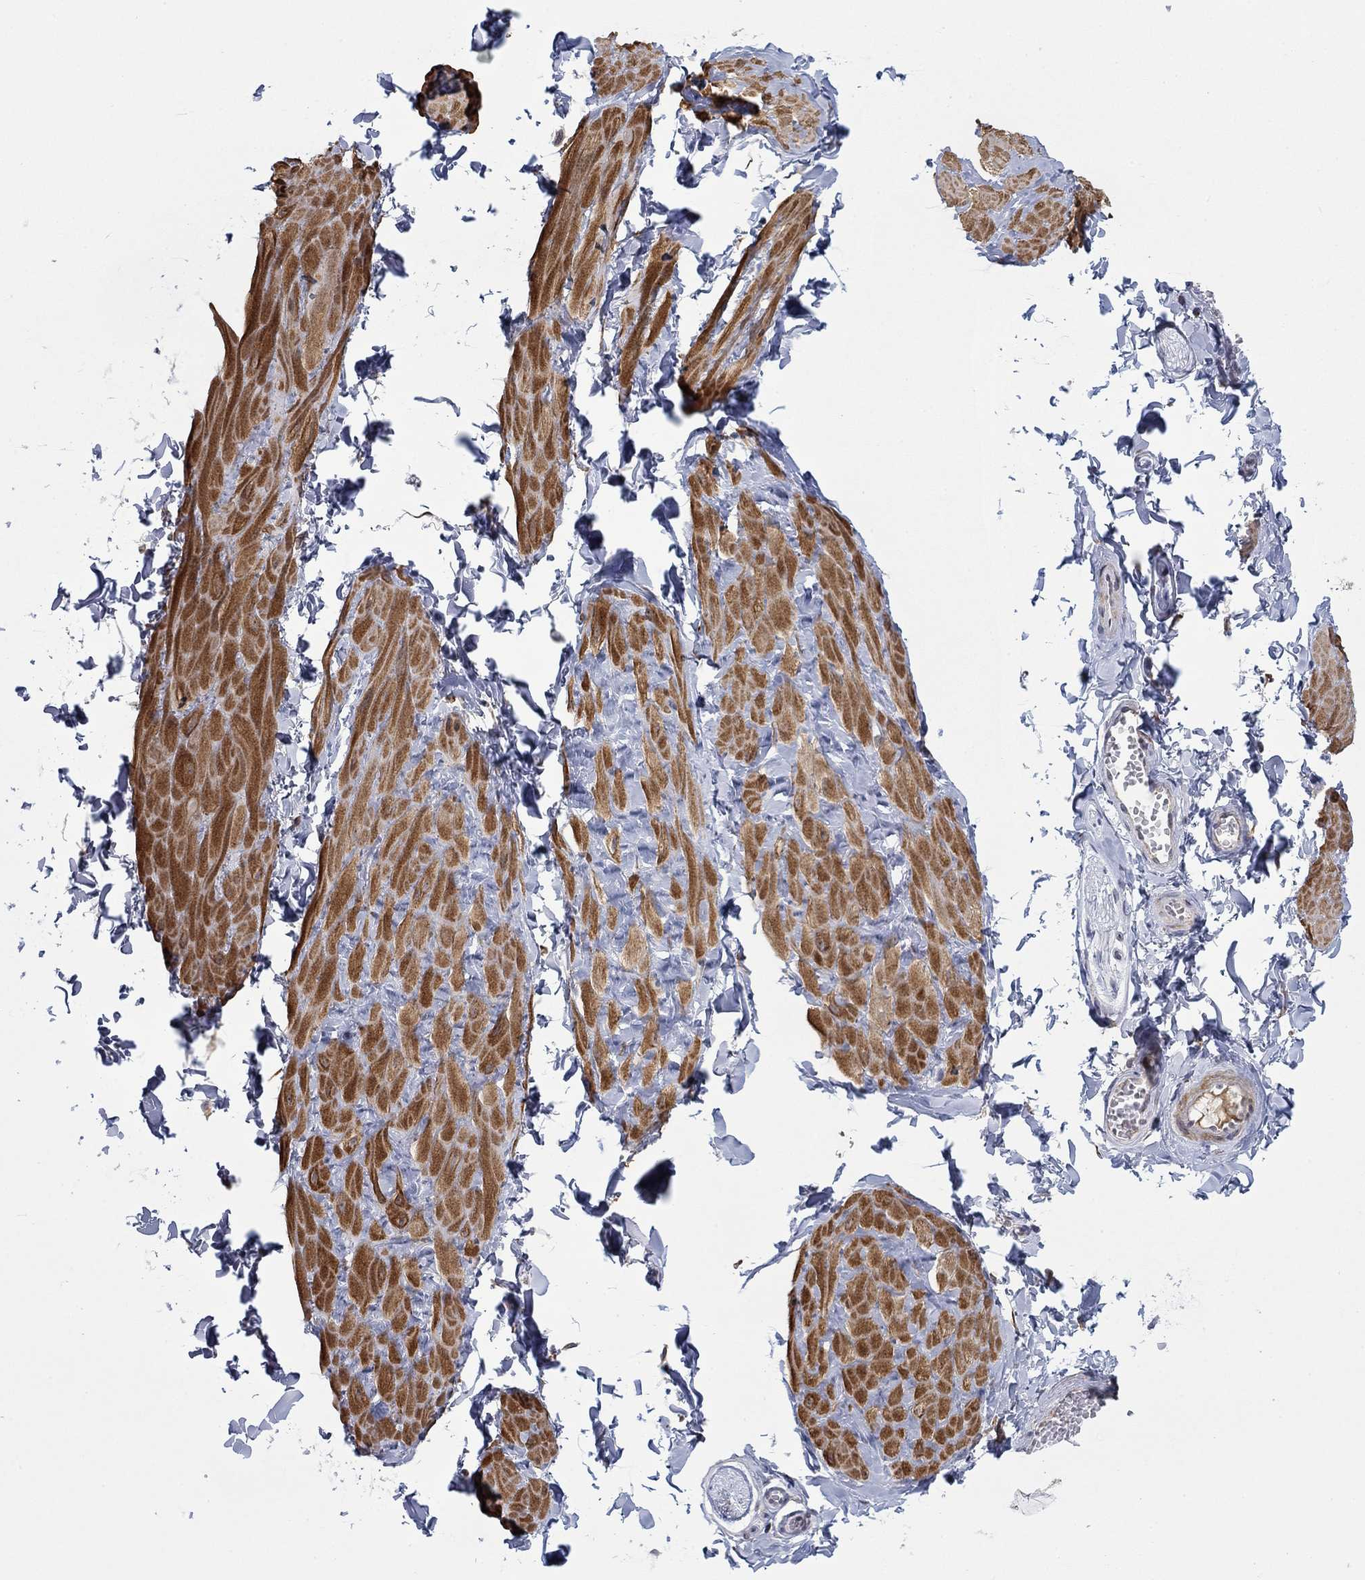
{"staining": {"intensity": "negative", "quantity": "none", "location": "none"}, "tissue": "soft tissue", "cell_type": "Fibroblasts", "image_type": "normal", "snomed": [{"axis": "morphology", "description": "Normal tissue, NOS"}, {"axis": "topography", "description": "Smooth muscle"}, {"axis": "topography", "description": "Peripheral nerve tissue"}], "caption": "This is an immunohistochemistry histopathology image of normal human soft tissue. There is no positivity in fibroblasts.", "gene": "MTRFR", "patient": {"sex": "male", "age": 22}}